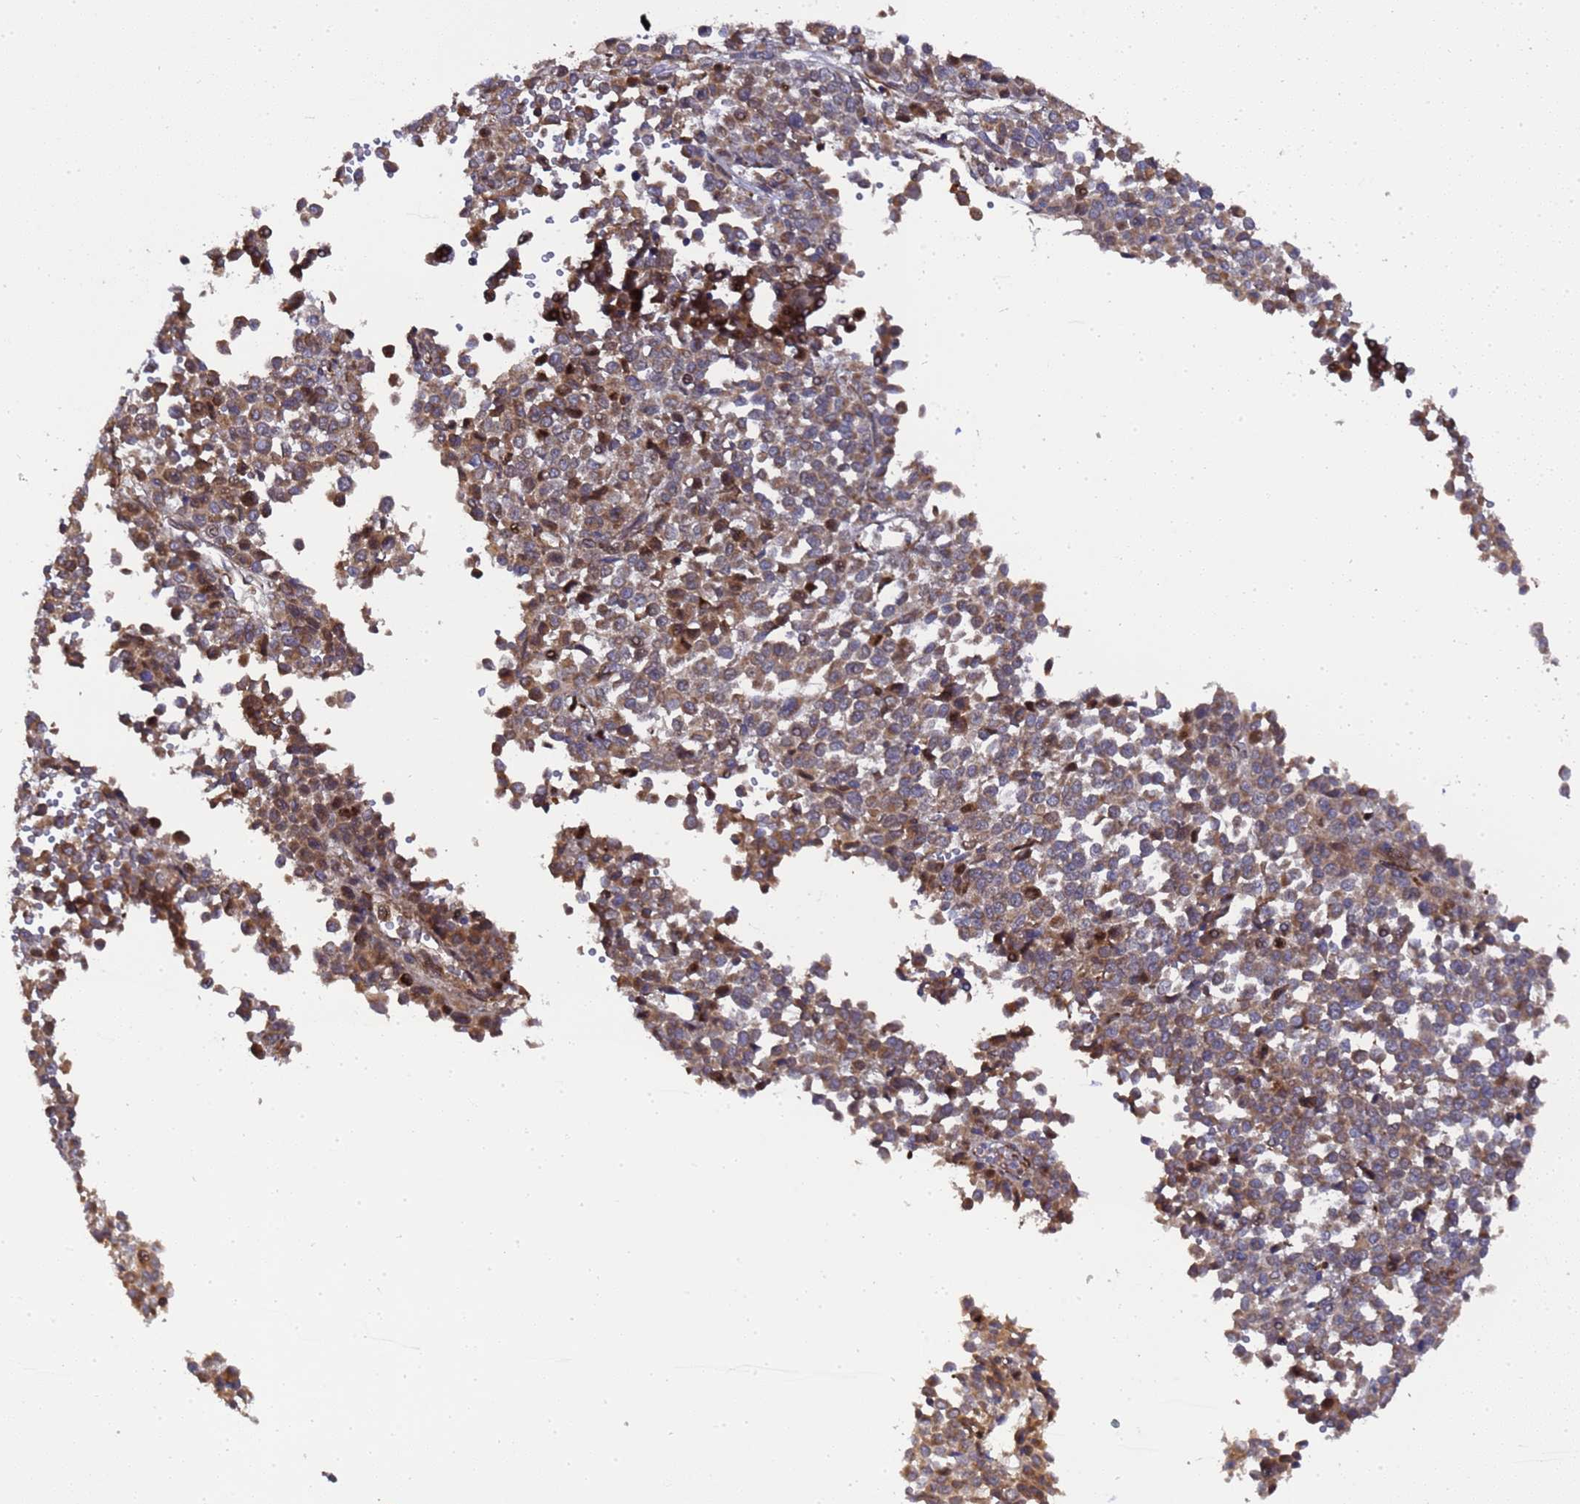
{"staining": {"intensity": "moderate", "quantity": ">75%", "location": "cytoplasmic/membranous"}, "tissue": "melanoma", "cell_type": "Tumor cells", "image_type": "cancer", "snomed": [{"axis": "morphology", "description": "Malignant melanoma, Metastatic site"}, {"axis": "topography", "description": "Pancreas"}], "caption": "Protein positivity by IHC shows moderate cytoplasmic/membranous positivity in approximately >75% of tumor cells in malignant melanoma (metastatic site). (Stains: DAB in brown, nuclei in blue, Microscopy: brightfield microscopy at high magnification).", "gene": "MOCS1", "patient": {"sex": "female", "age": 30}}